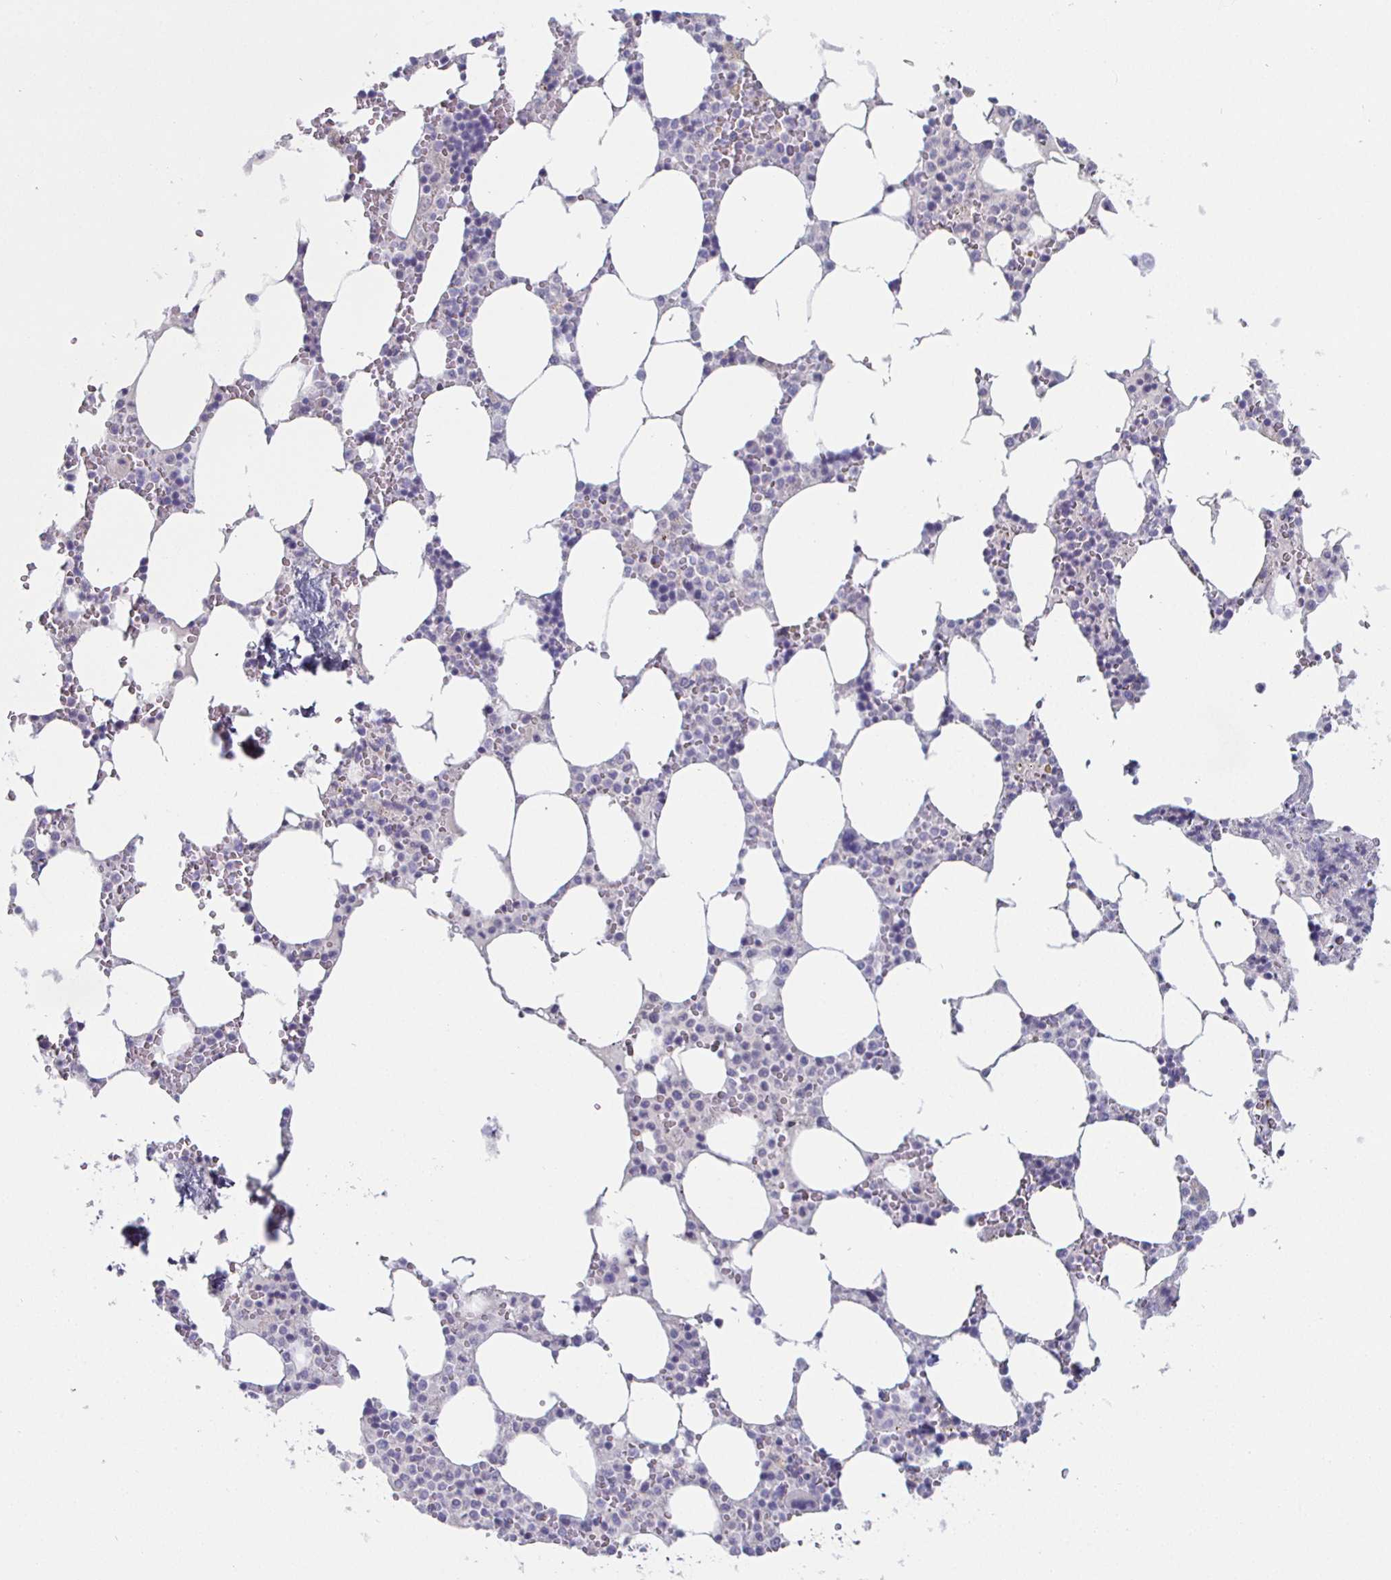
{"staining": {"intensity": "negative", "quantity": "none", "location": "none"}, "tissue": "bone marrow", "cell_type": "Hematopoietic cells", "image_type": "normal", "snomed": [{"axis": "morphology", "description": "Normal tissue, NOS"}, {"axis": "topography", "description": "Bone marrow"}], "caption": "A photomicrograph of bone marrow stained for a protein demonstrates no brown staining in hematopoietic cells. (Immunohistochemistry, brightfield microscopy, high magnification).", "gene": "ENPP1", "patient": {"sex": "male", "age": 64}}